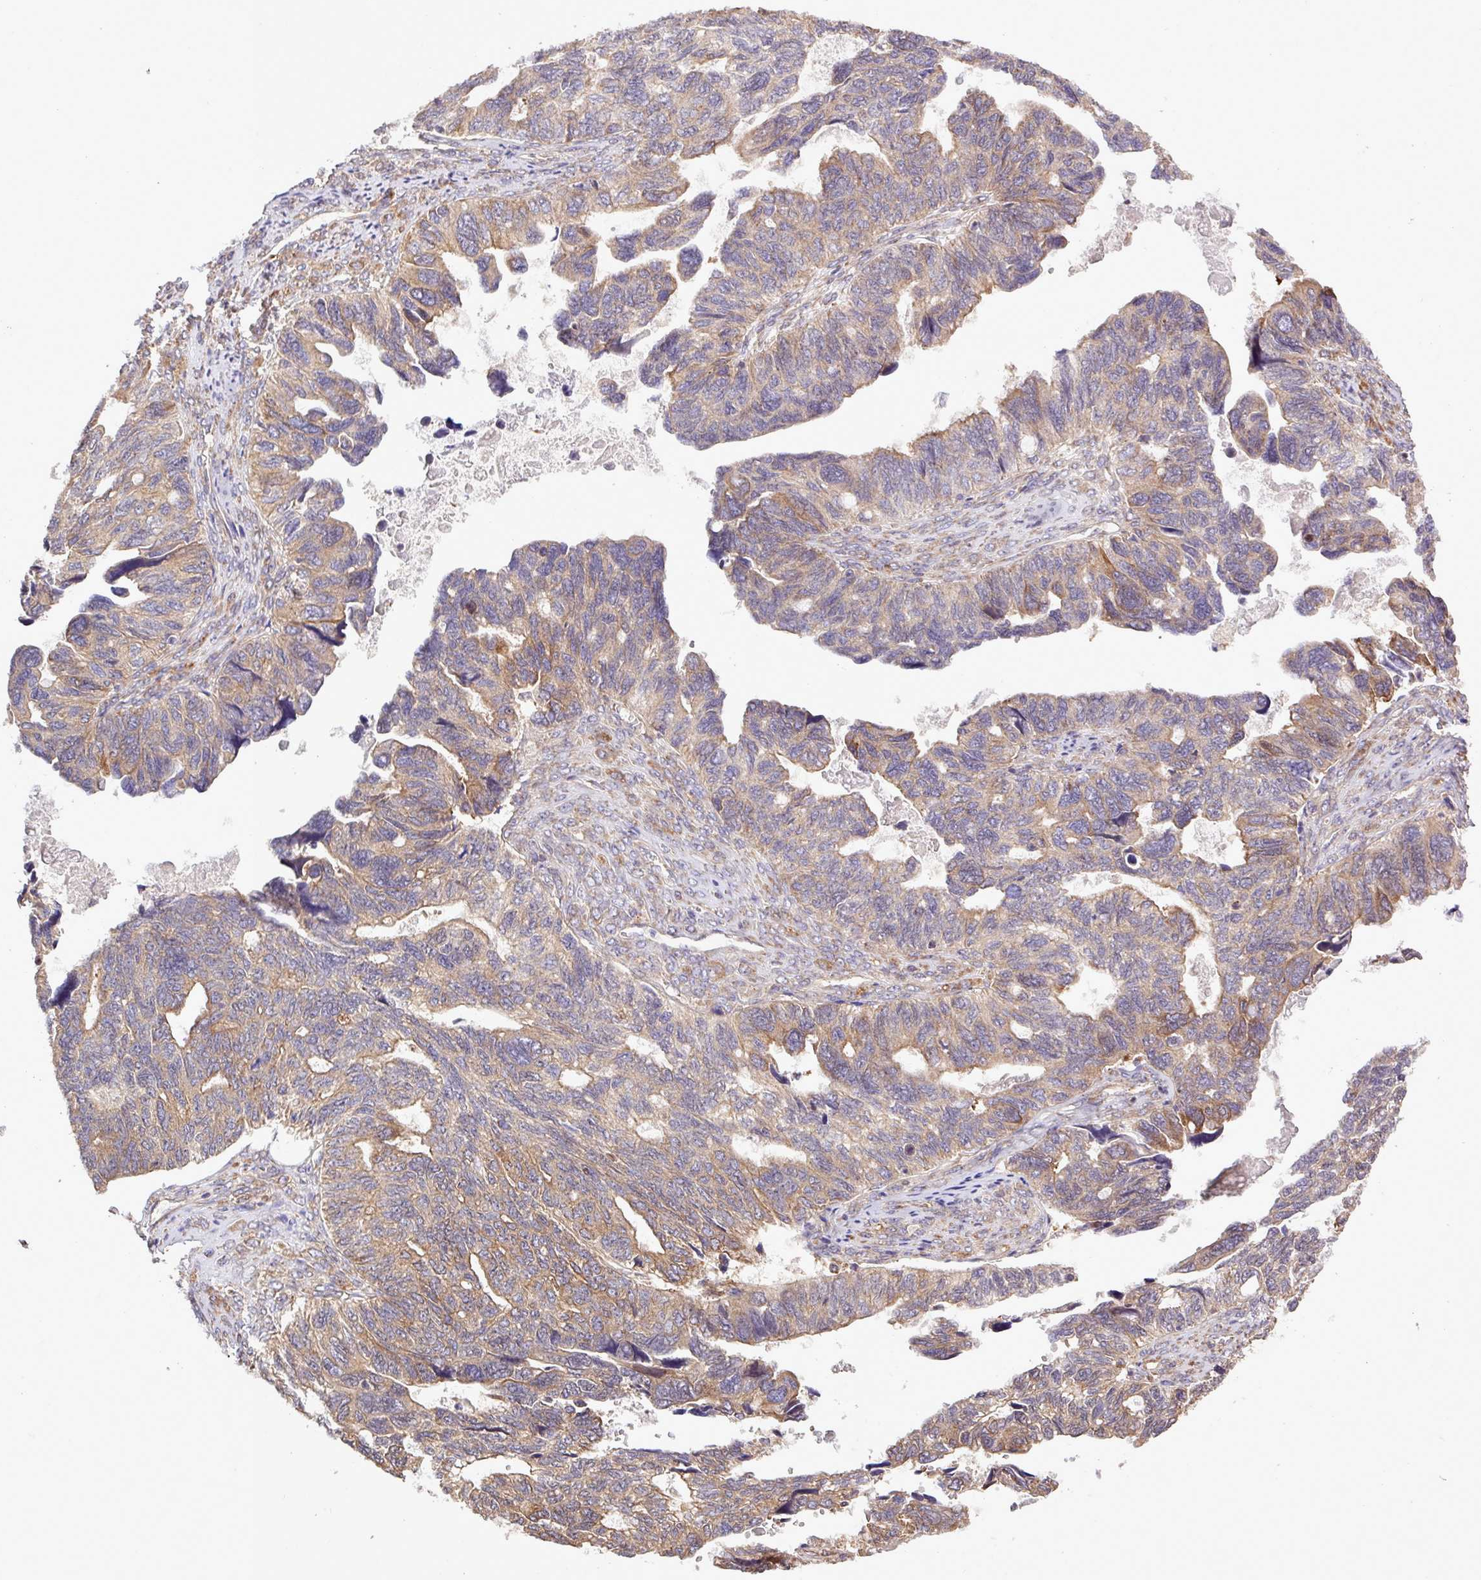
{"staining": {"intensity": "moderate", "quantity": "25%-75%", "location": "cytoplasmic/membranous"}, "tissue": "ovarian cancer", "cell_type": "Tumor cells", "image_type": "cancer", "snomed": [{"axis": "morphology", "description": "Cystadenocarcinoma, serous, NOS"}, {"axis": "topography", "description": "Ovary"}], "caption": "Protein expression analysis of ovarian serous cystadenocarcinoma shows moderate cytoplasmic/membranous staining in approximately 25%-75% of tumor cells. The protein is shown in brown color, while the nuclei are stained blue.", "gene": "MEGF6", "patient": {"sex": "female", "age": 79}}